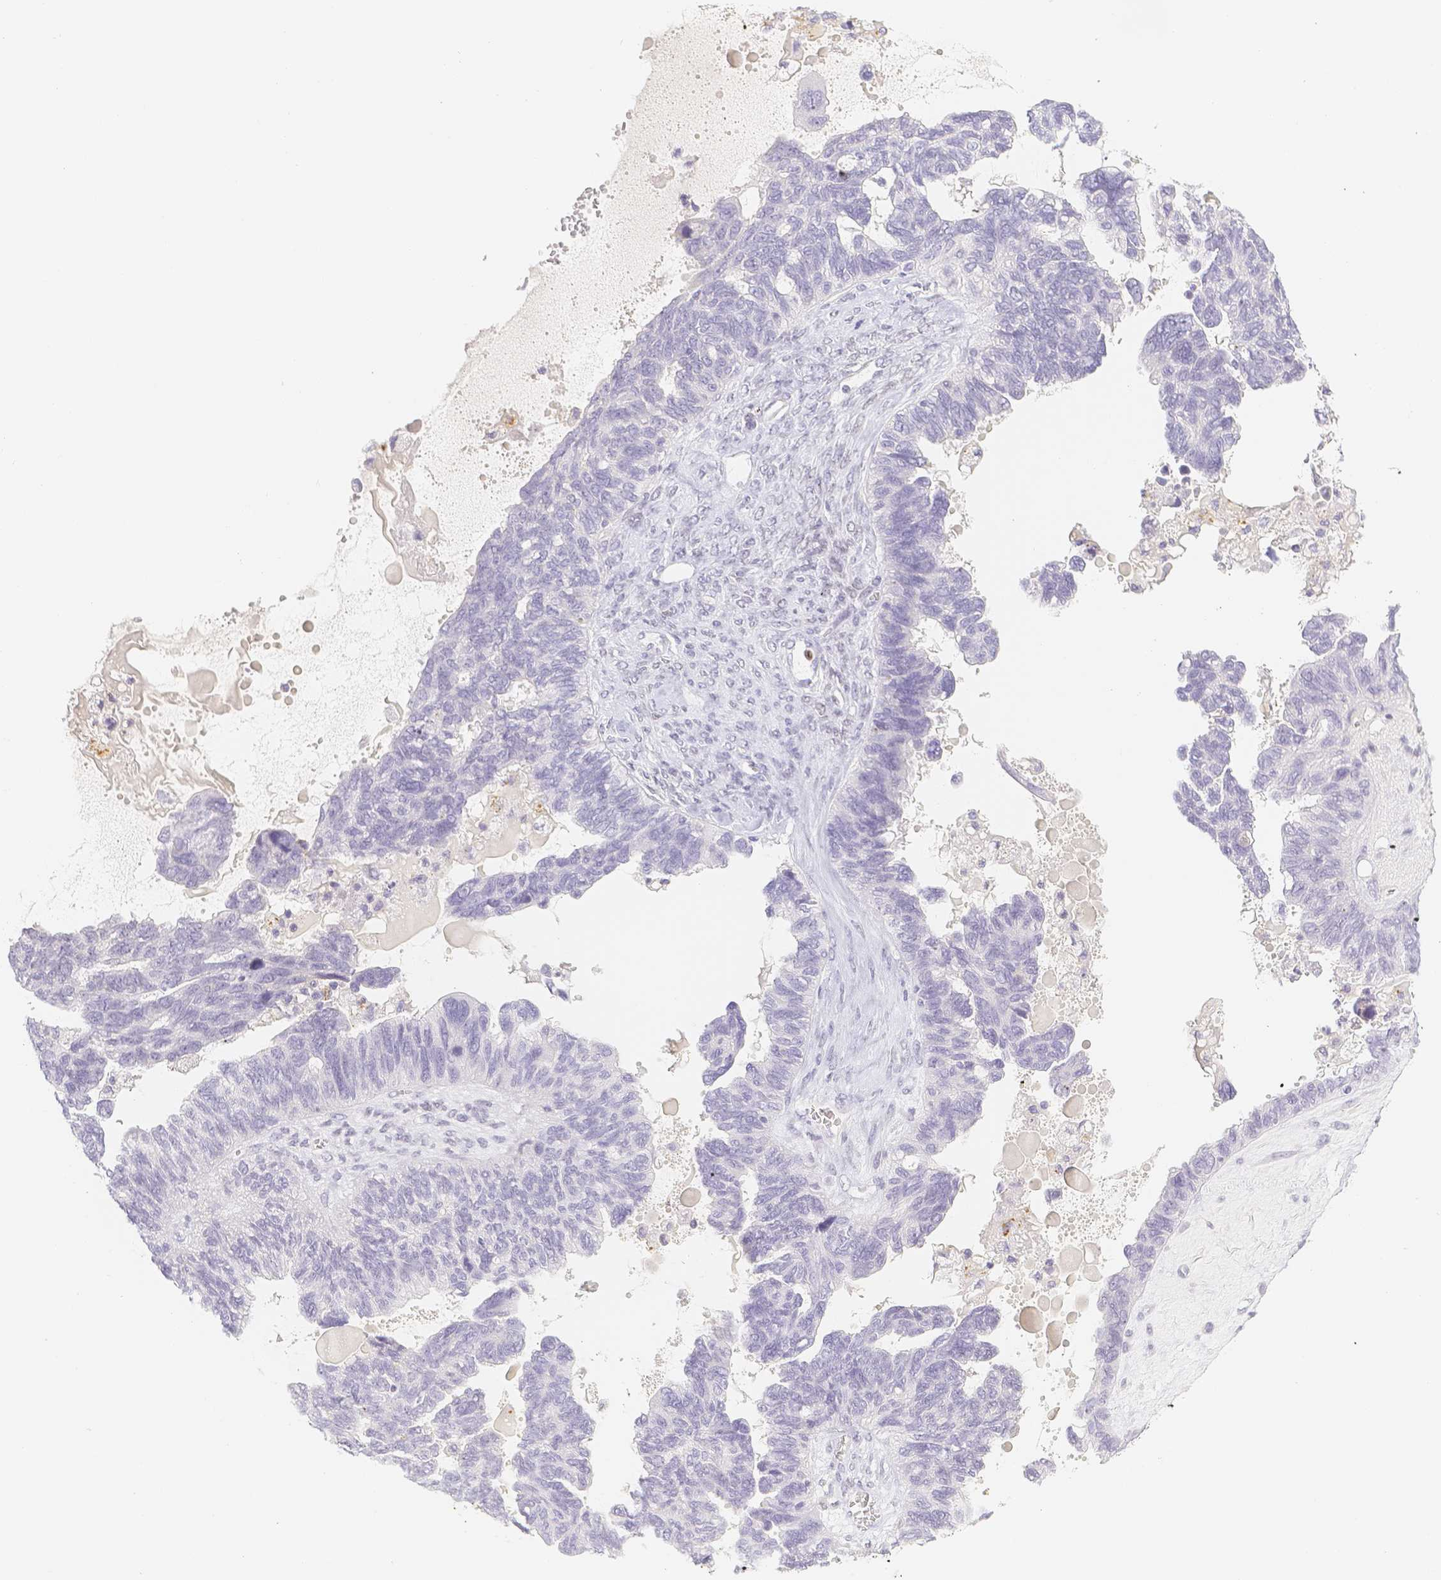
{"staining": {"intensity": "negative", "quantity": "none", "location": "none"}, "tissue": "ovarian cancer", "cell_type": "Tumor cells", "image_type": "cancer", "snomed": [{"axis": "morphology", "description": "Cystadenocarcinoma, serous, NOS"}, {"axis": "topography", "description": "Ovary"}], "caption": "Image shows no protein positivity in tumor cells of serous cystadenocarcinoma (ovarian) tissue. Brightfield microscopy of IHC stained with DAB (brown) and hematoxylin (blue), captured at high magnification.", "gene": "PADI4", "patient": {"sex": "female", "age": 79}}